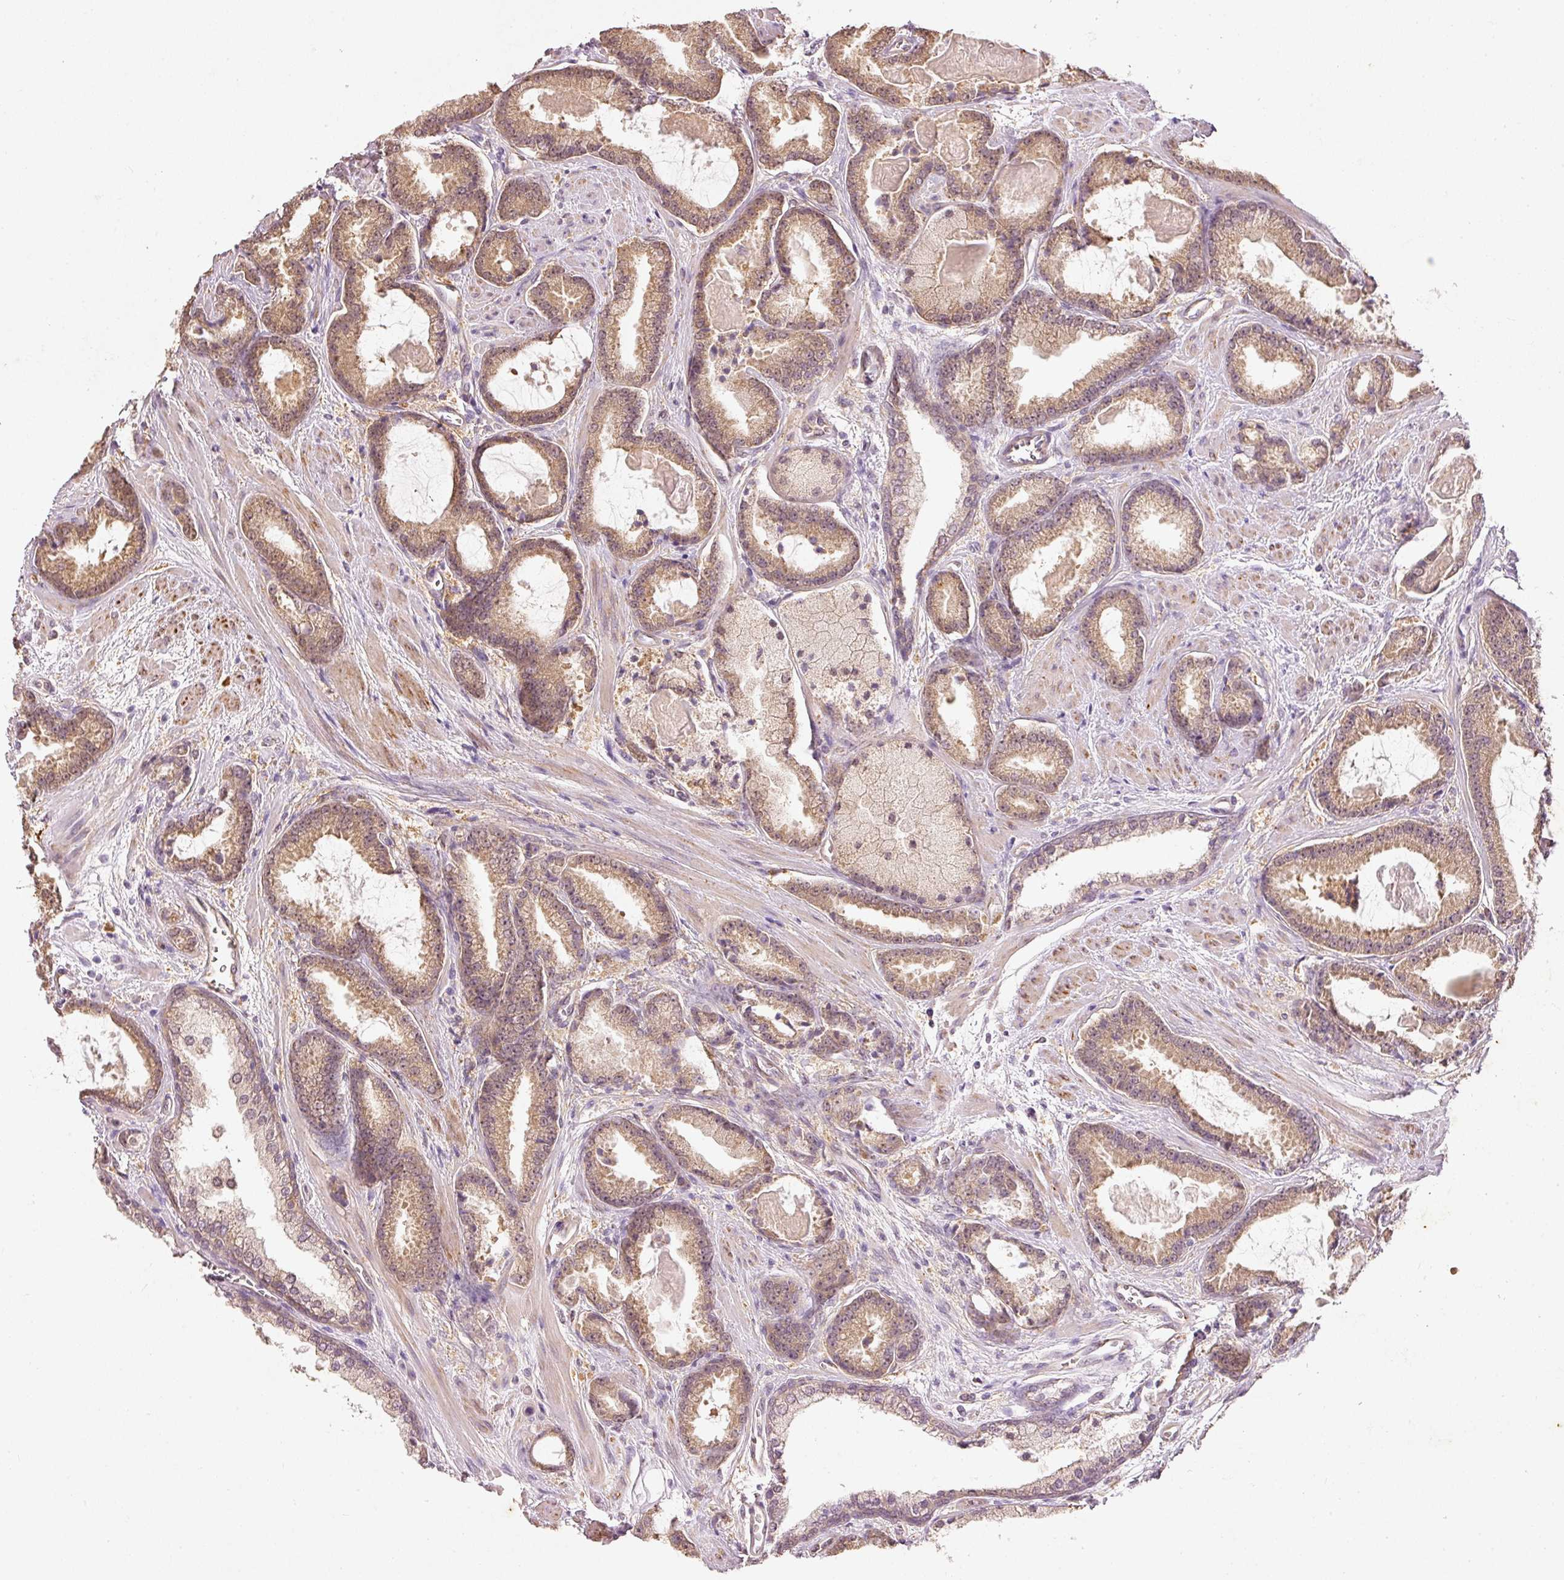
{"staining": {"intensity": "moderate", "quantity": ">75%", "location": "cytoplasmic/membranous"}, "tissue": "prostate cancer", "cell_type": "Tumor cells", "image_type": "cancer", "snomed": [{"axis": "morphology", "description": "Adenocarcinoma, Low grade"}, {"axis": "topography", "description": "Prostate"}], "caption": "Immunohistochemical staining of human prostate low-grade adenocarcinoma demonstrates medium levels of moderate cytoplasmic/membranous staining in approximately >75% of tumor cells.", "gene": "RGL2", "patient": {"sex": "male", "age": 62}}